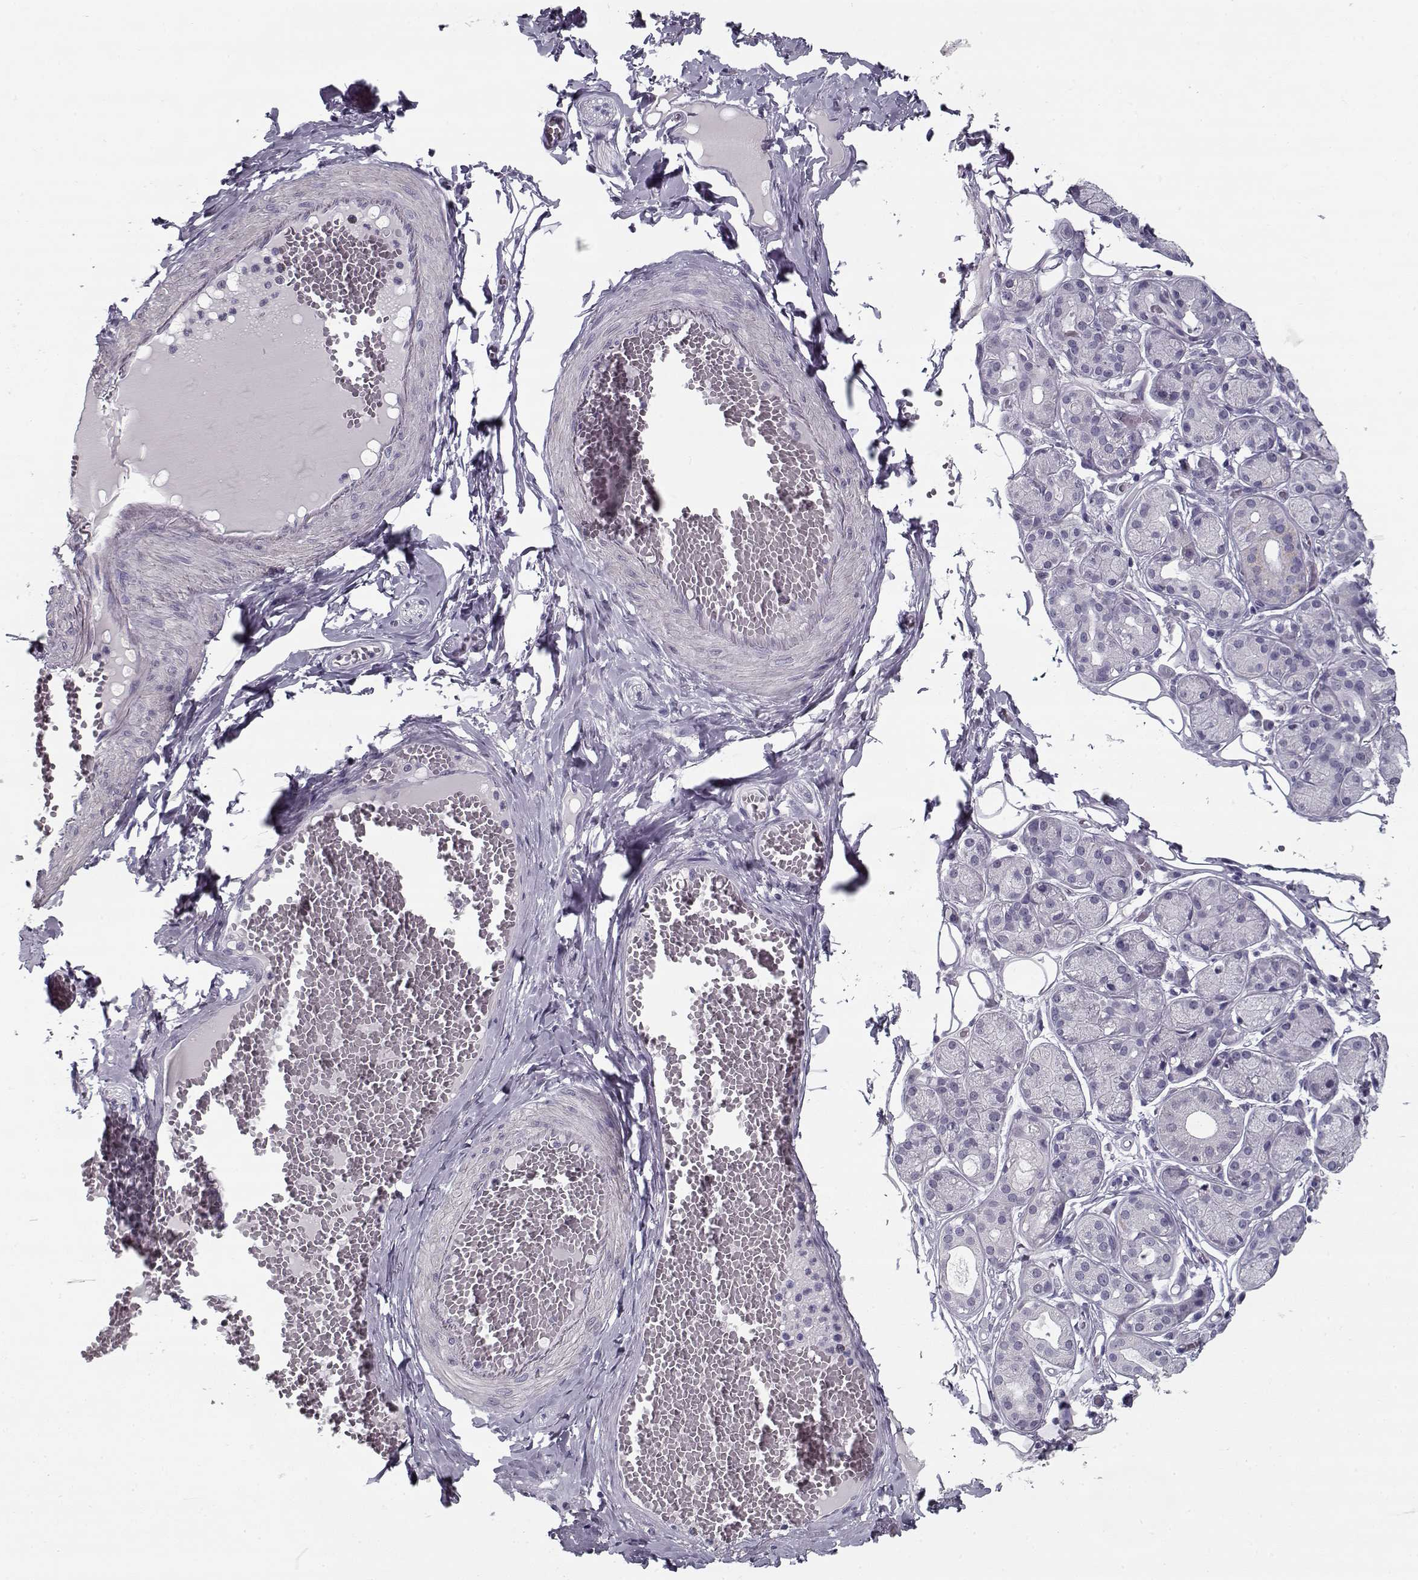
{"staining": {"intensity": "negative", "quantity": "none", "location": "none"}, "tissue": "salivary gland", "cell_type": "Glandular cells", "image_type": "normal", "snomed": [{"axis": "morphology", "description": "Normal tissue, NOS"}, {"axis": "topography", "description": "Salivary gland"}, {"axis": "topography", "description": "Peripheral nerve tissue"}], "caption": "Protein analysis of benign salivary gland shows no significant expression in glandular cells.", "gene": "RNF32", "patient": {"sex": "male", "age": 71}}